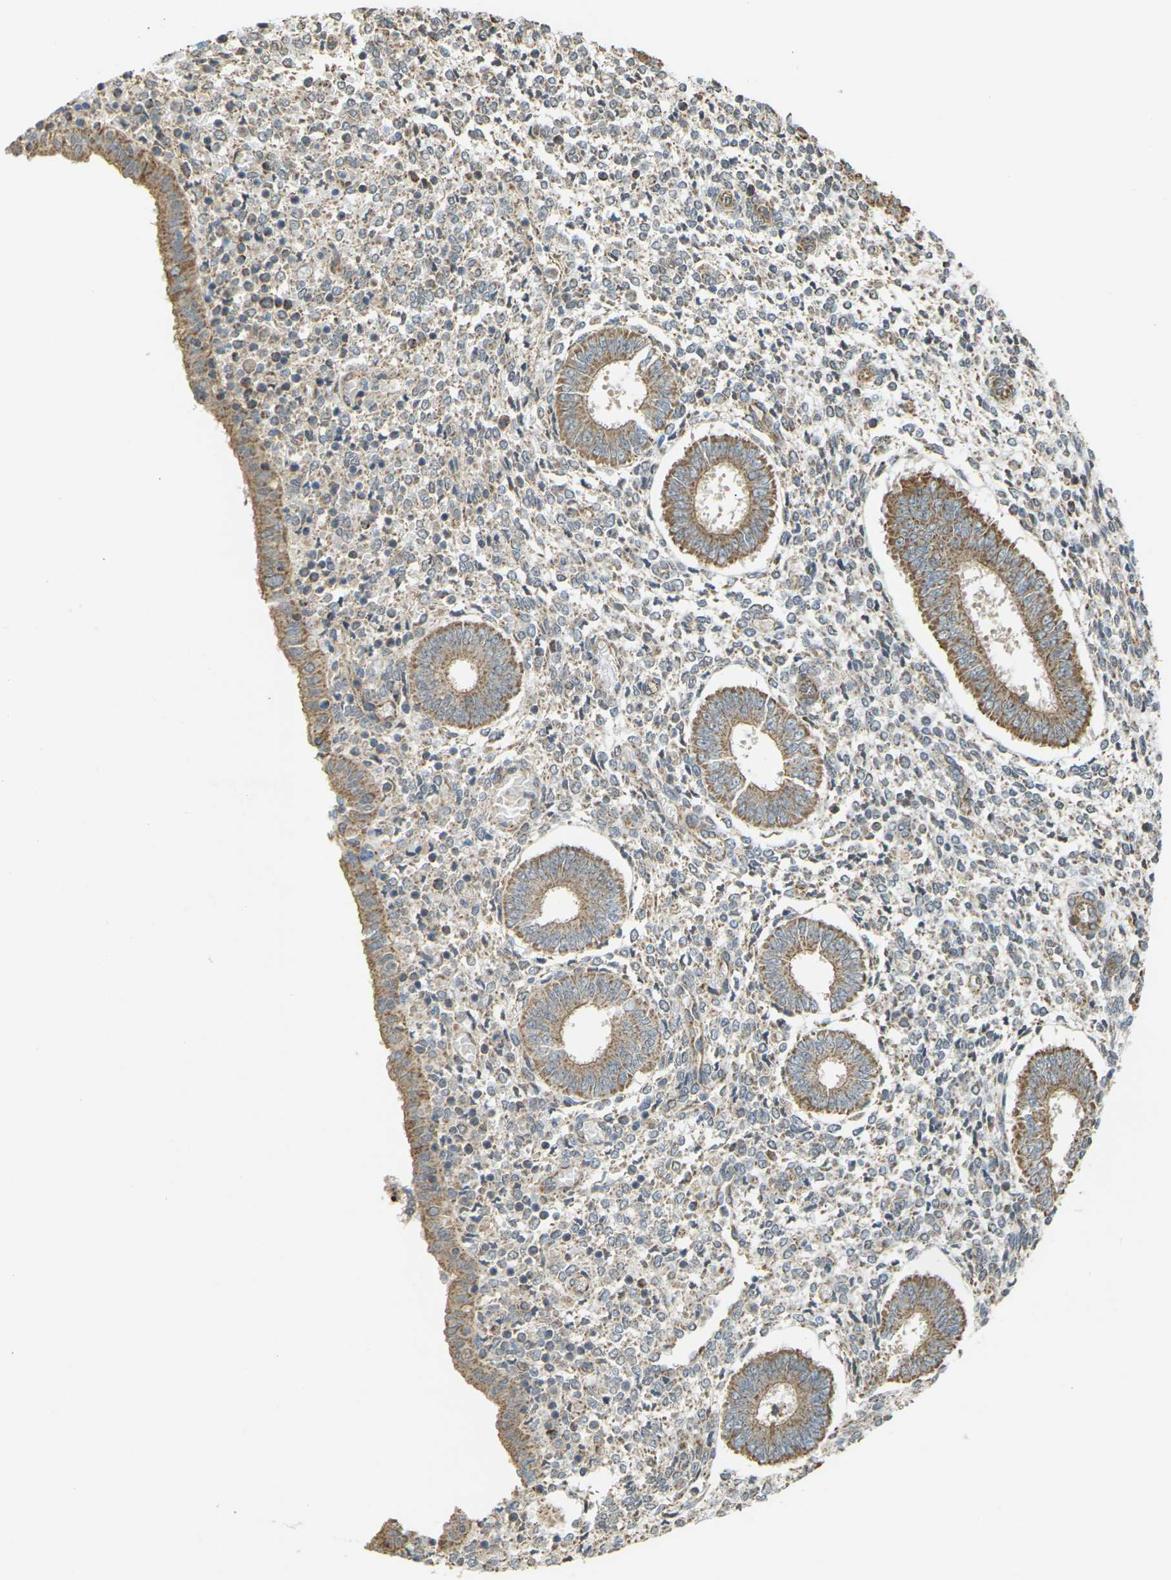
{"staining": {"intensity": "moderate", "quantity": "25%-75%", "location": "cytoplasmic/membranous"}, "tissue": "endometrium", "cell_type": "Cells in endometrial stroma", "image_type": "normal", "snomed": [{"axis": "morphology", "description": "Normal tissue, NOS"}, {"axis": "topography", "description": "Endometrium"}], "caption": "Endometrium stained with immunohistochemistry displays moderate cytoplasmic/membranous positivity in about 25%-75% of cells in endometrial stroma. Using DAB (3,3'-diaminobenzidine) (brown) and hematoxylin (blue) stains, captured at high magnification using brightfield microscopy.", "gene": "KSR1", "patient": {"sex": "female", "age": 35}}